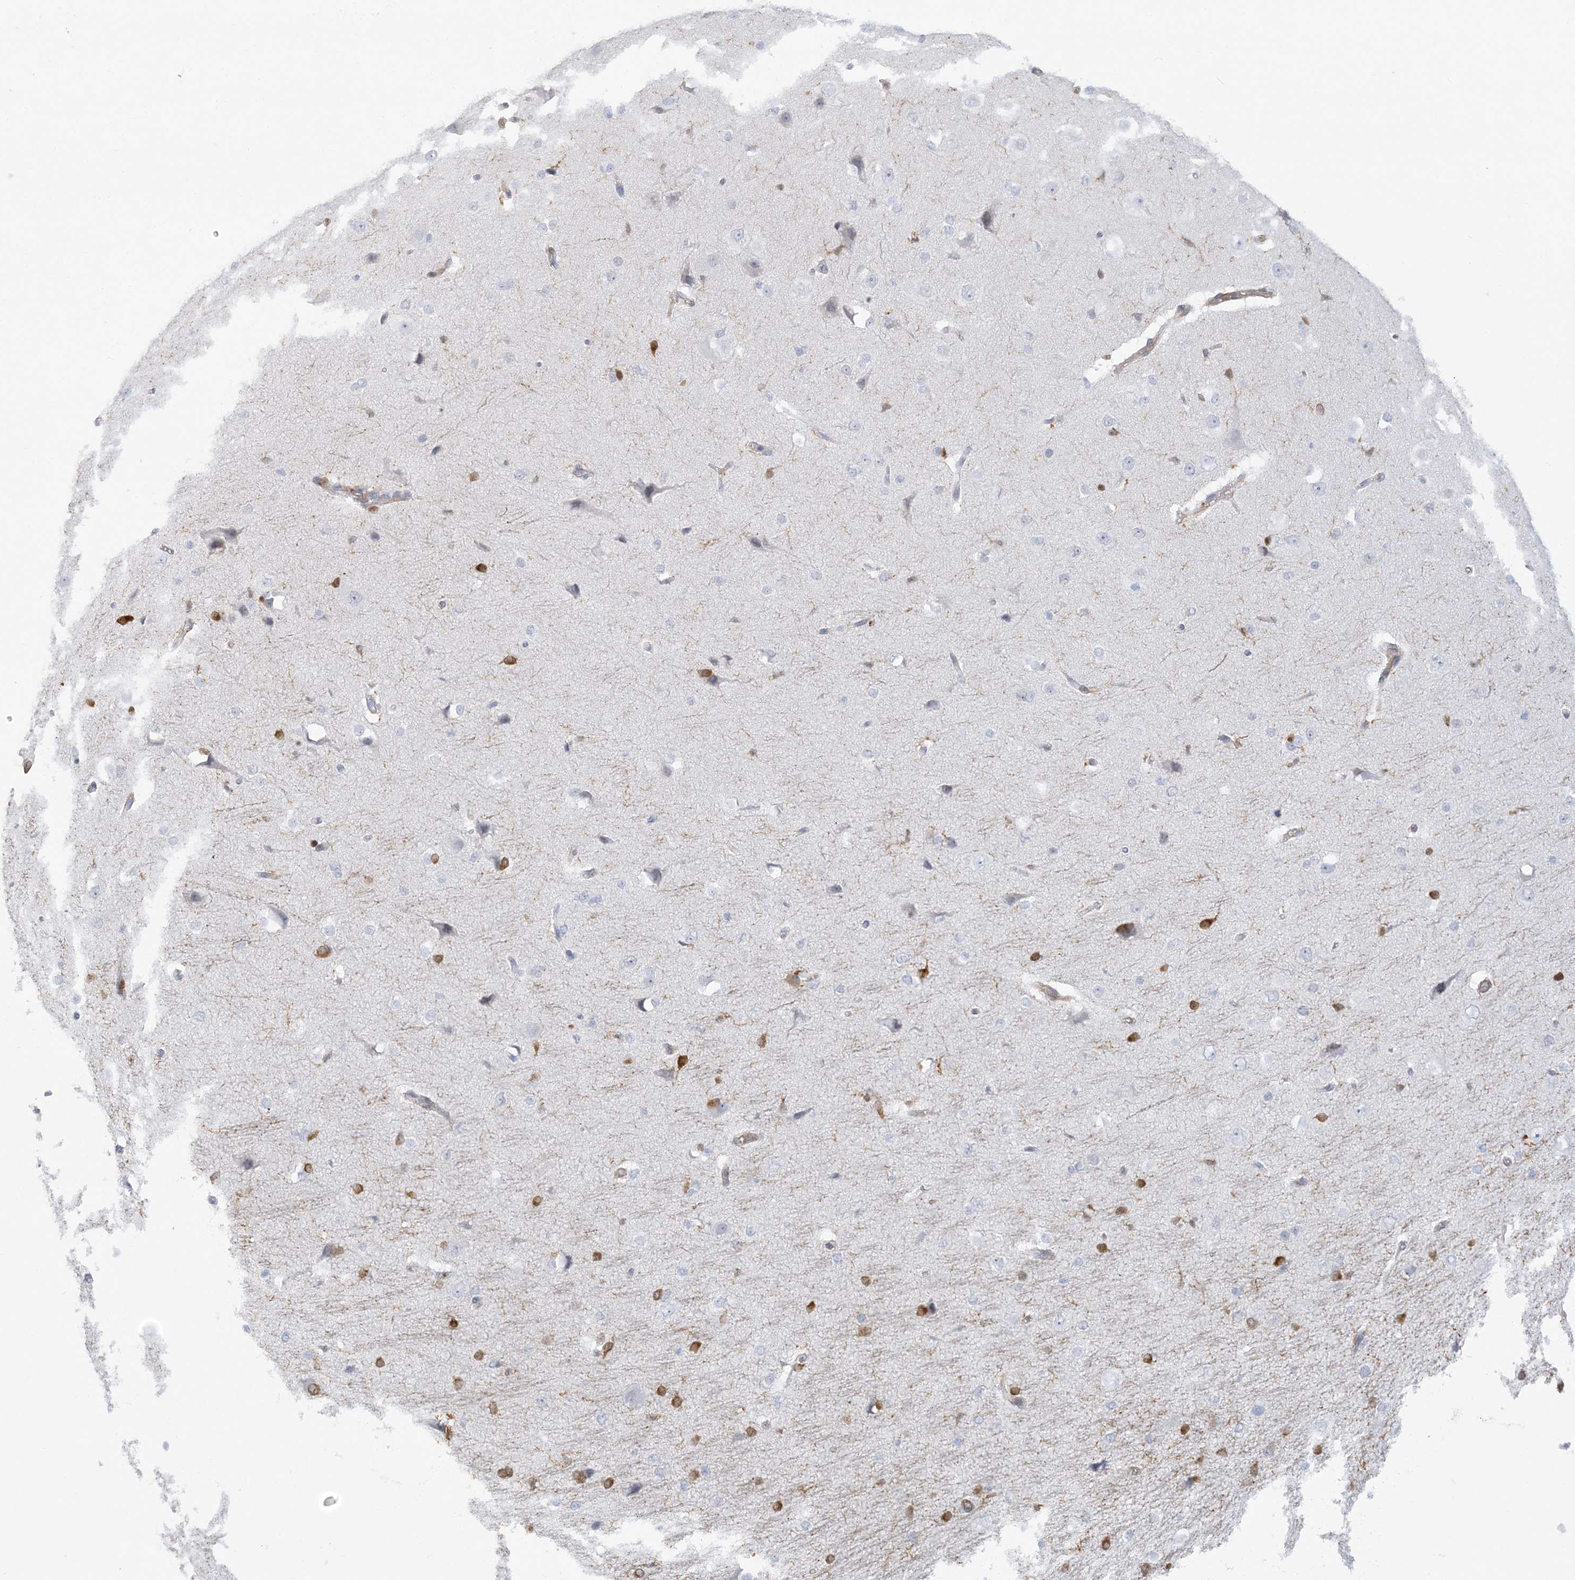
{"staining": {"intensity": "moderate", "quantity": "<25%", "location": "cytoplasmic/membranous"}, "tissue": "cerebral cortex", "cell_type": "Endothelial cells", "image_type": "normal", "snomed": [{"axis": "morphology", "description": "Normal tissue, NOS"}, {"axis": "morphology", "description": "Developmental malformation"}, {"axis": "topography", "description": "Cerebral cortex"}], "caption": "High-magnification brightfield microscopy of normal cerebral cortex stained with DAB (brown) and counterstained with hematoxylin (blue). endothelial cells exhibit moderate cytoplasmic/membranous staining is identified in about<25% of cells. (Stains: DAB (3,3'-diaminobenzidine) in brown, nuclei in blue, Microscopy: brightfield microscopy at high magnification).", "gene": "ICMT", "patient": {"sex": "female", "age": 30}}